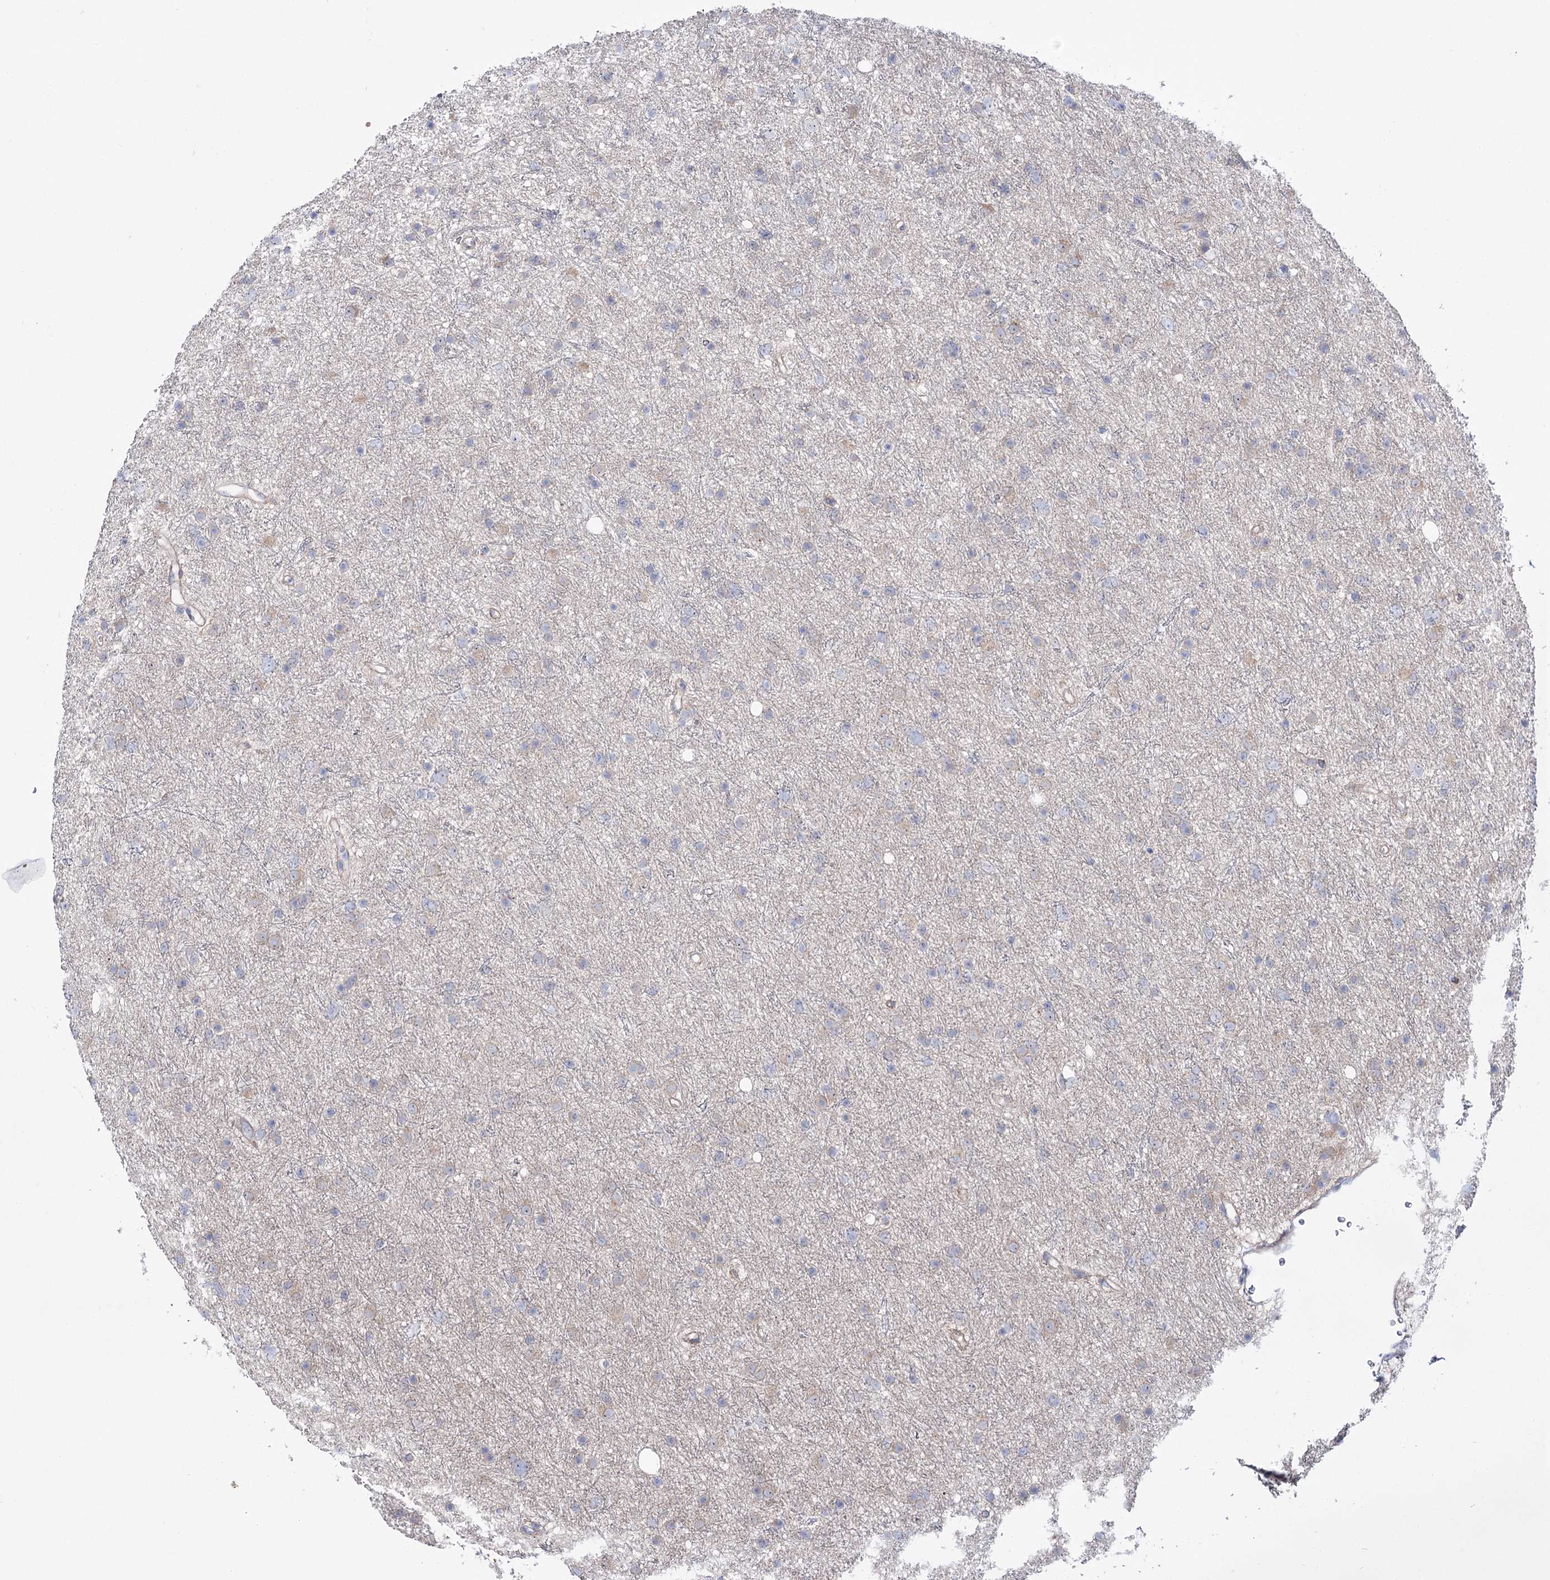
{"staining": {"intensity": "negative", "quantity": "none", "location": "none"}, "tissue": "glioma", "cell_type": "Tumor cells", "image_type": "cancer", "snomed": [{"axis": "morphology", "description": "Glioma, malignant, Low grade"}, {"axis": "topography", "description": "Cerebral cortex"}], "caption": "An IHC histopathology image of glioma is shown. There is no staining in tumor cells of glioma.", "gene": "METTL5", "patient": {"sex": "female", "age": 39}}